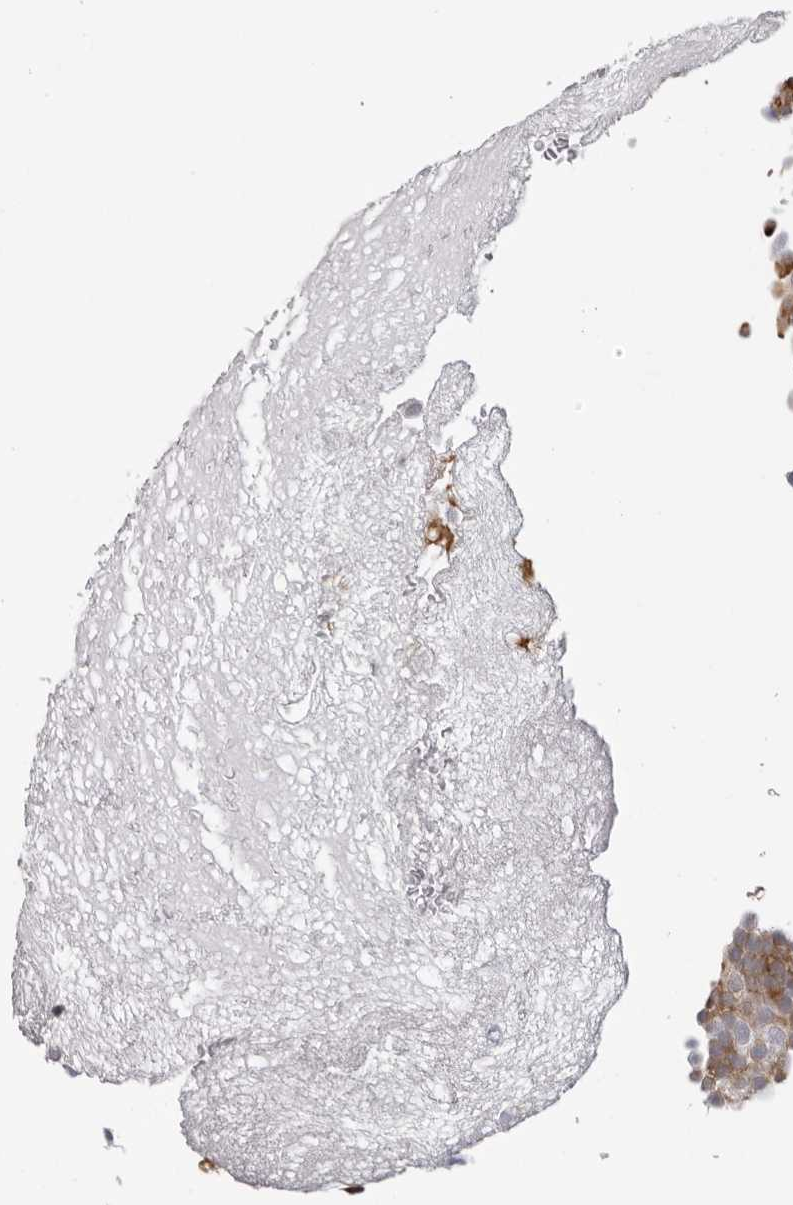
{"staining": {"intensity": "moderate", "quantity": "<25%", "location": "cytoplasmic/membranous"}, "tissue": "urothelial cancer", "cell_type": "Tumor cells", "image_type": "cancer", "snomed": [{"axis": "morphology", "description": "Urothelial carcinoma, Low grade"}, {"axis": "topography", "description": "Urinary bladder"}], "caption": "Protein analysis of urothelial cancer tissue displays moderate cytoplasmic/membranous positivity in approximately <25% of tumor cells. (DAB = brown stain, brightfield microscopy at high magnification).", "gene": "CPT2", "patient": {"sex": "male", "age": 78}}